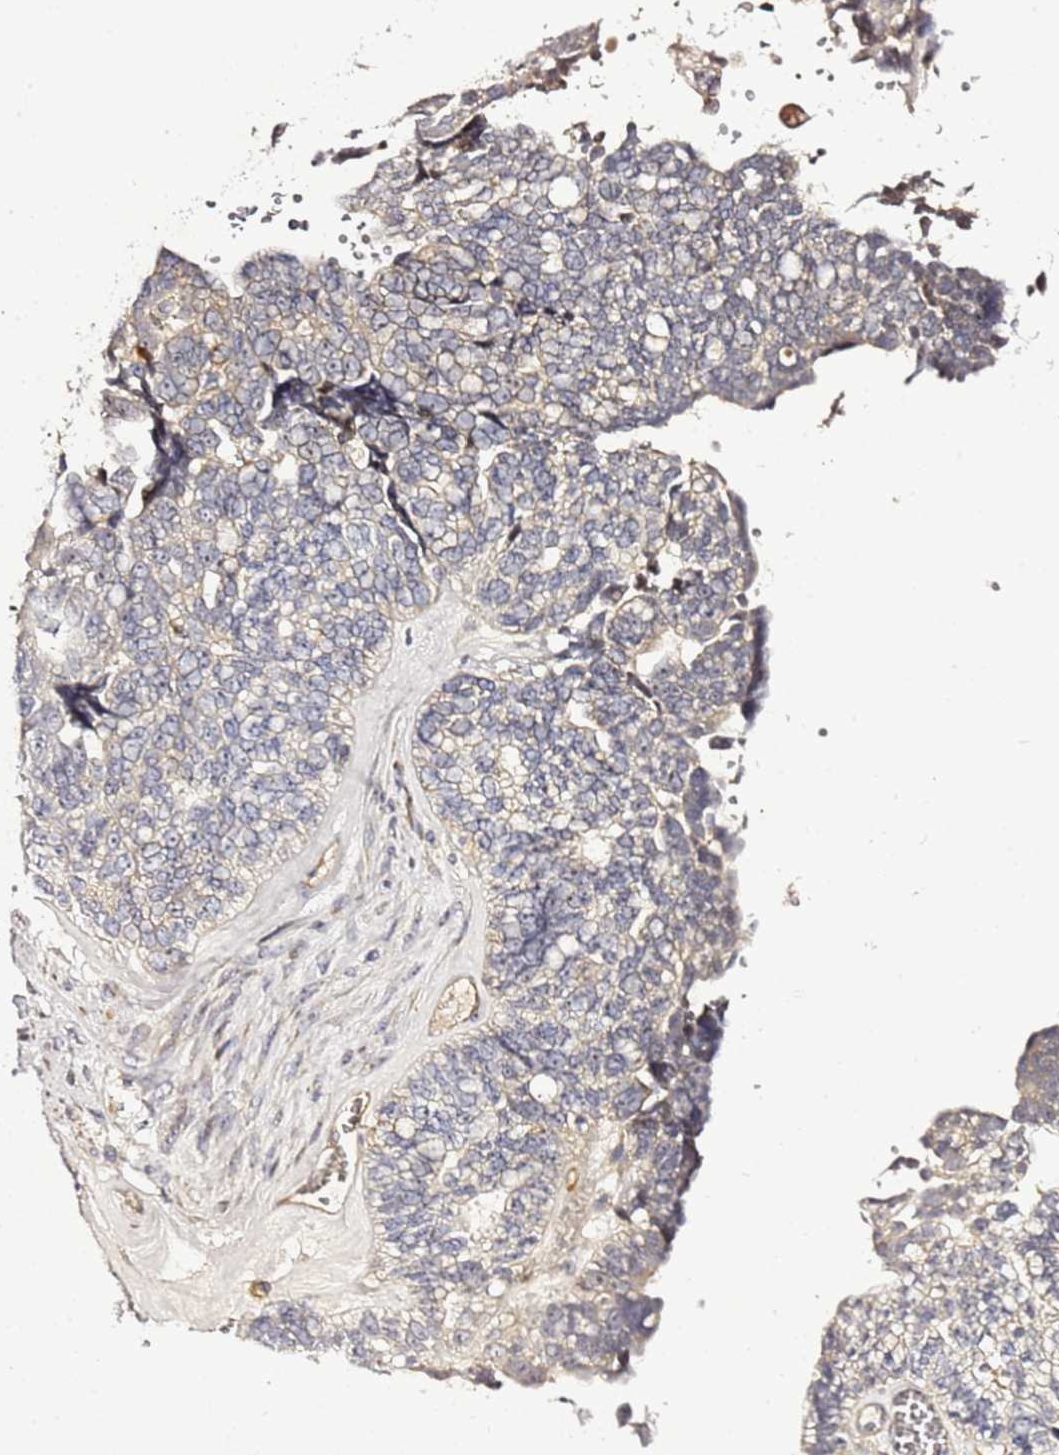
{"staining": {"intensity": "negative", "quantity": "none", "location": "none"}, "tissue": "ovarian cancer", "cell_type": "Tumor cells", "image_type": "cancer", "snomed": [{"axis": "morphology", "description": "Cystadenocarcinoma, serous, NOS"}, {"axis": "topography", "description": "Ovary"}], "caption": "The IHC image has no significant expression in tumor cells of ovarian cancer tissue.", "gene": "NOL8", "patient": {"sex": "female", "age": 79}}